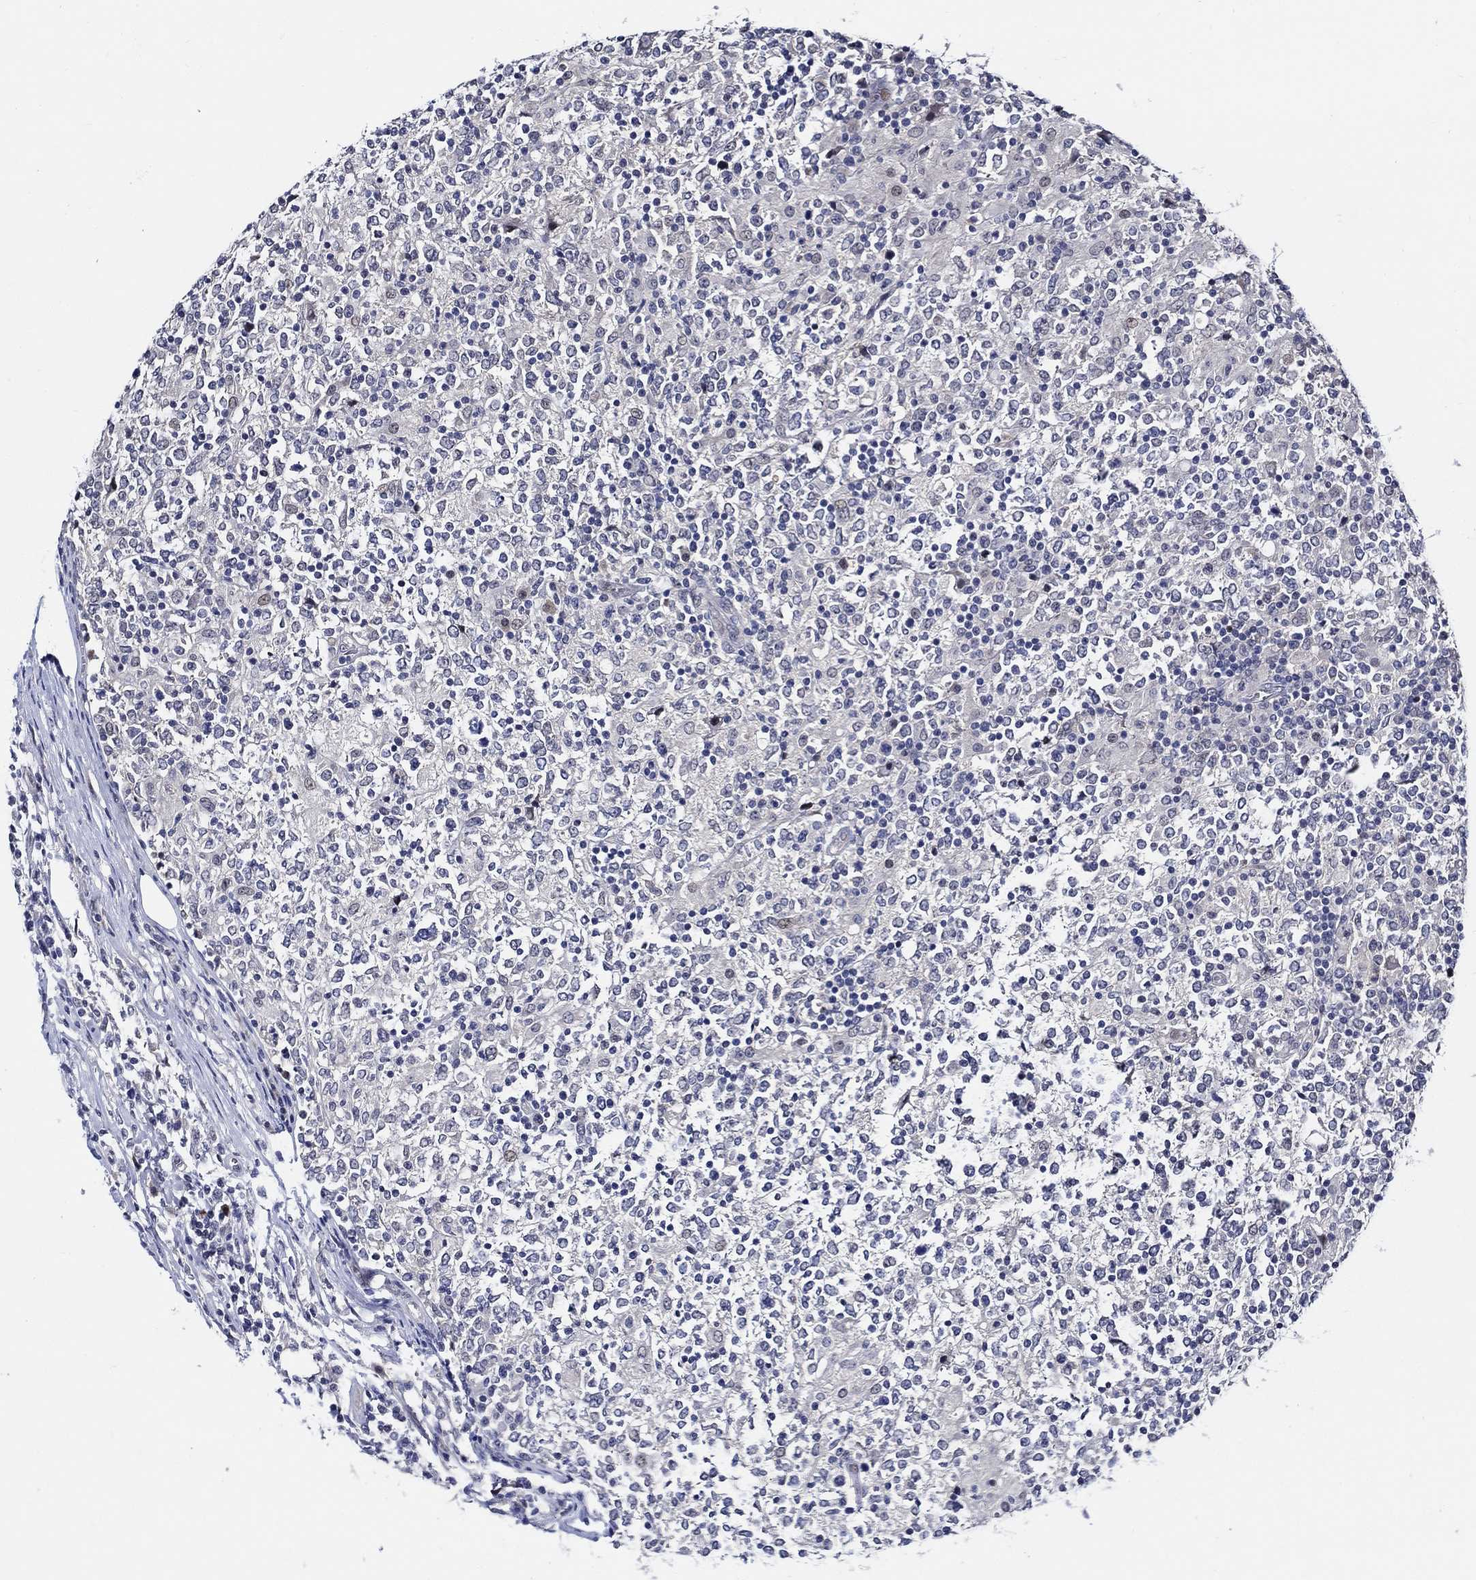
{"staining": {"intensity": "negative", "quantity": "none", "location": "none"}, "tissue": "lymphoma", "cell_type": "Tumor cells", "image_type": "cancer", "snomed": [{"axis": "morphology", "description": "Malignant lymphoma, non-Hodgkin's type, High grade"}, {"axis": "topography", "description": "Lymph node"}], "caption": "Lymphoma was stained to show a protein in brown. There is no significant expression in tumor cells. (DAB (3,3'-diaminobenzidine) immunohistochemistry (IHC) visualized using brightfield microscopy, high magnification).", "gene": "C8orf48", "patient": {"sex": "female", "age": 84}}